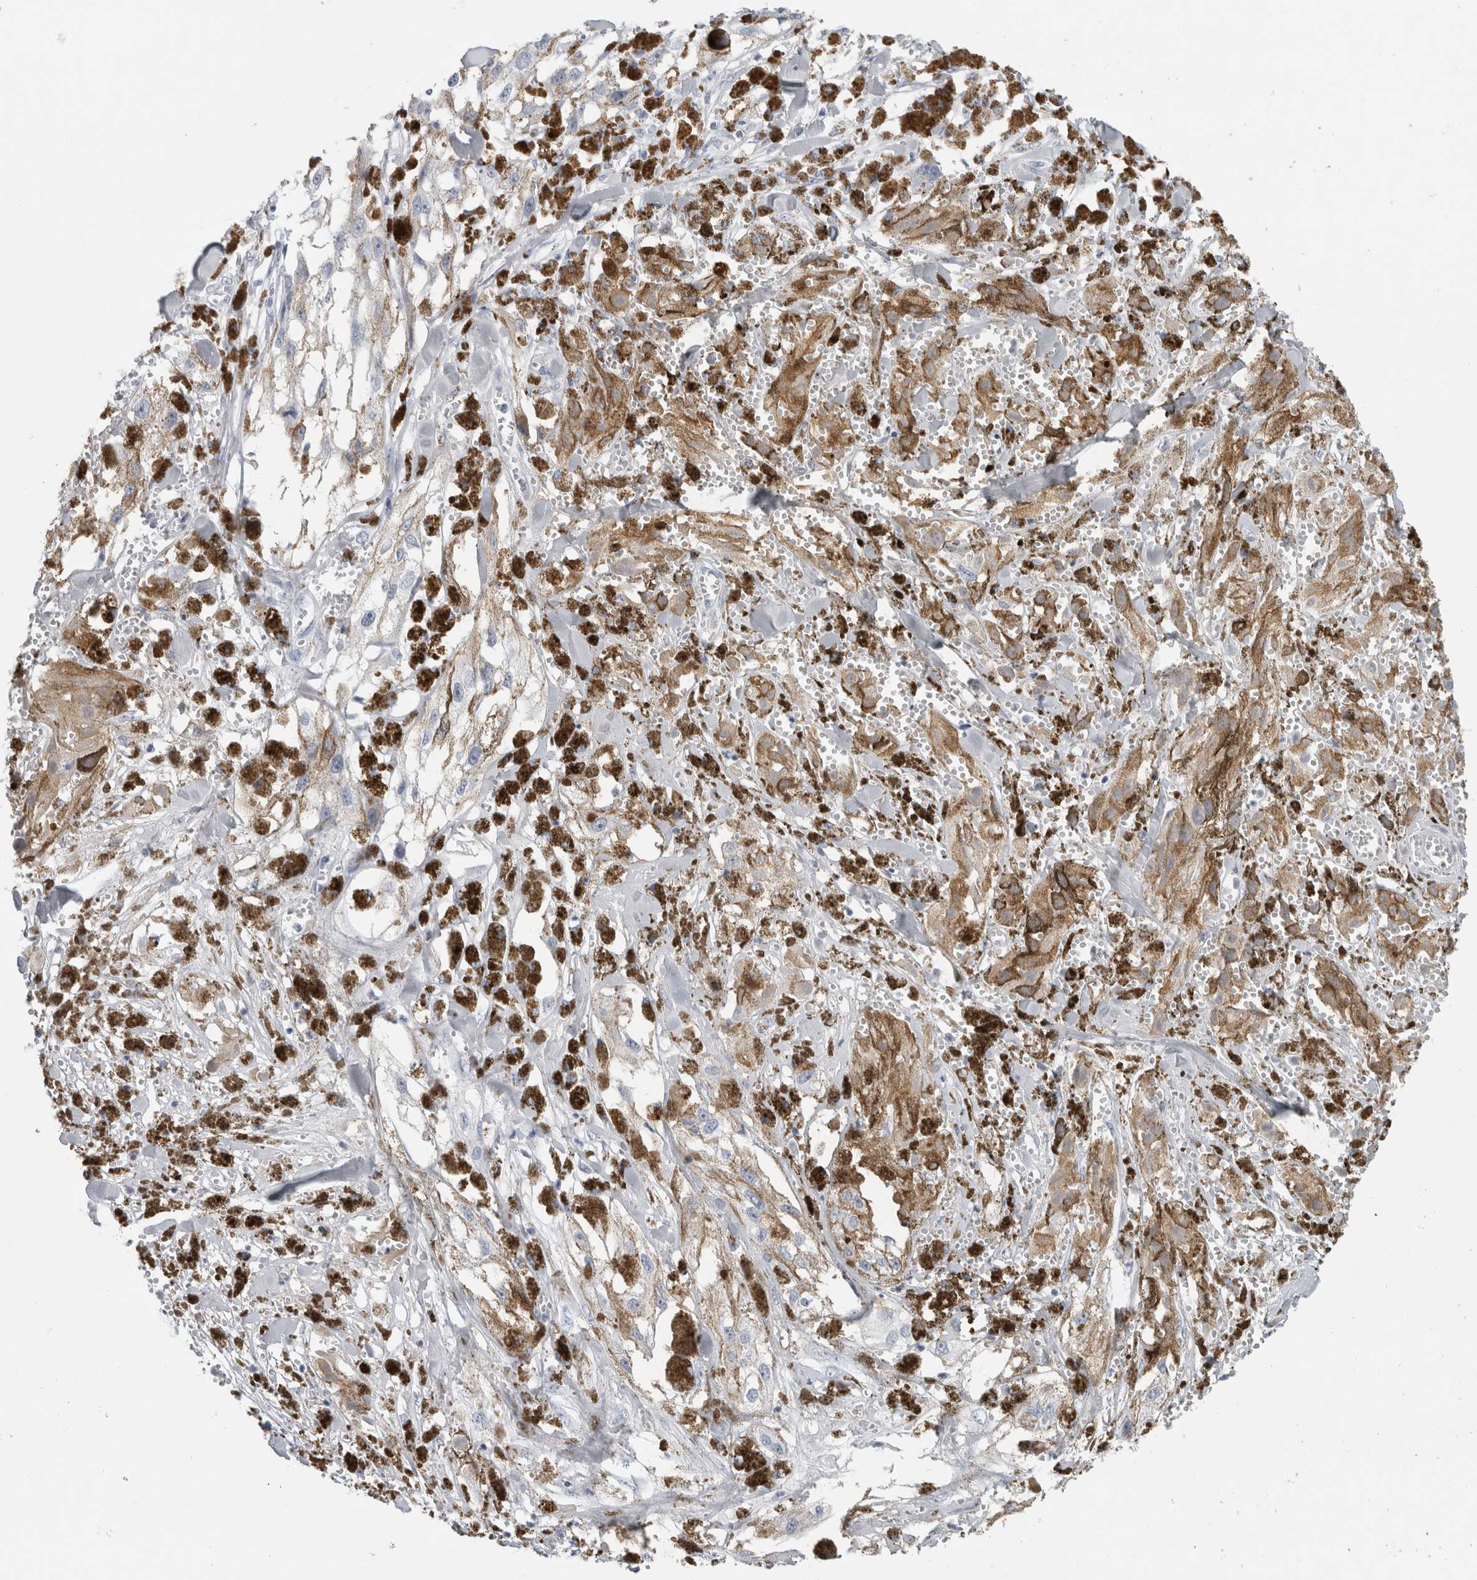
{"staining": {"intensity": "negative", "quantity": "none", "location": "none"}, "tissue": "melanoma", "cell_type": "Tumor cells", "image_type": "cancer", "snomed": [{"axis": "morphology", "description": "Malignant melanoma, NOS"}, {"axis": "topography", "description": "Skin"}], "caption": "There is no significant expression in tumor cells of malignant melanoma.", "gene": "RPH3AL", "patient": {"sex": "male", "age": 88}}